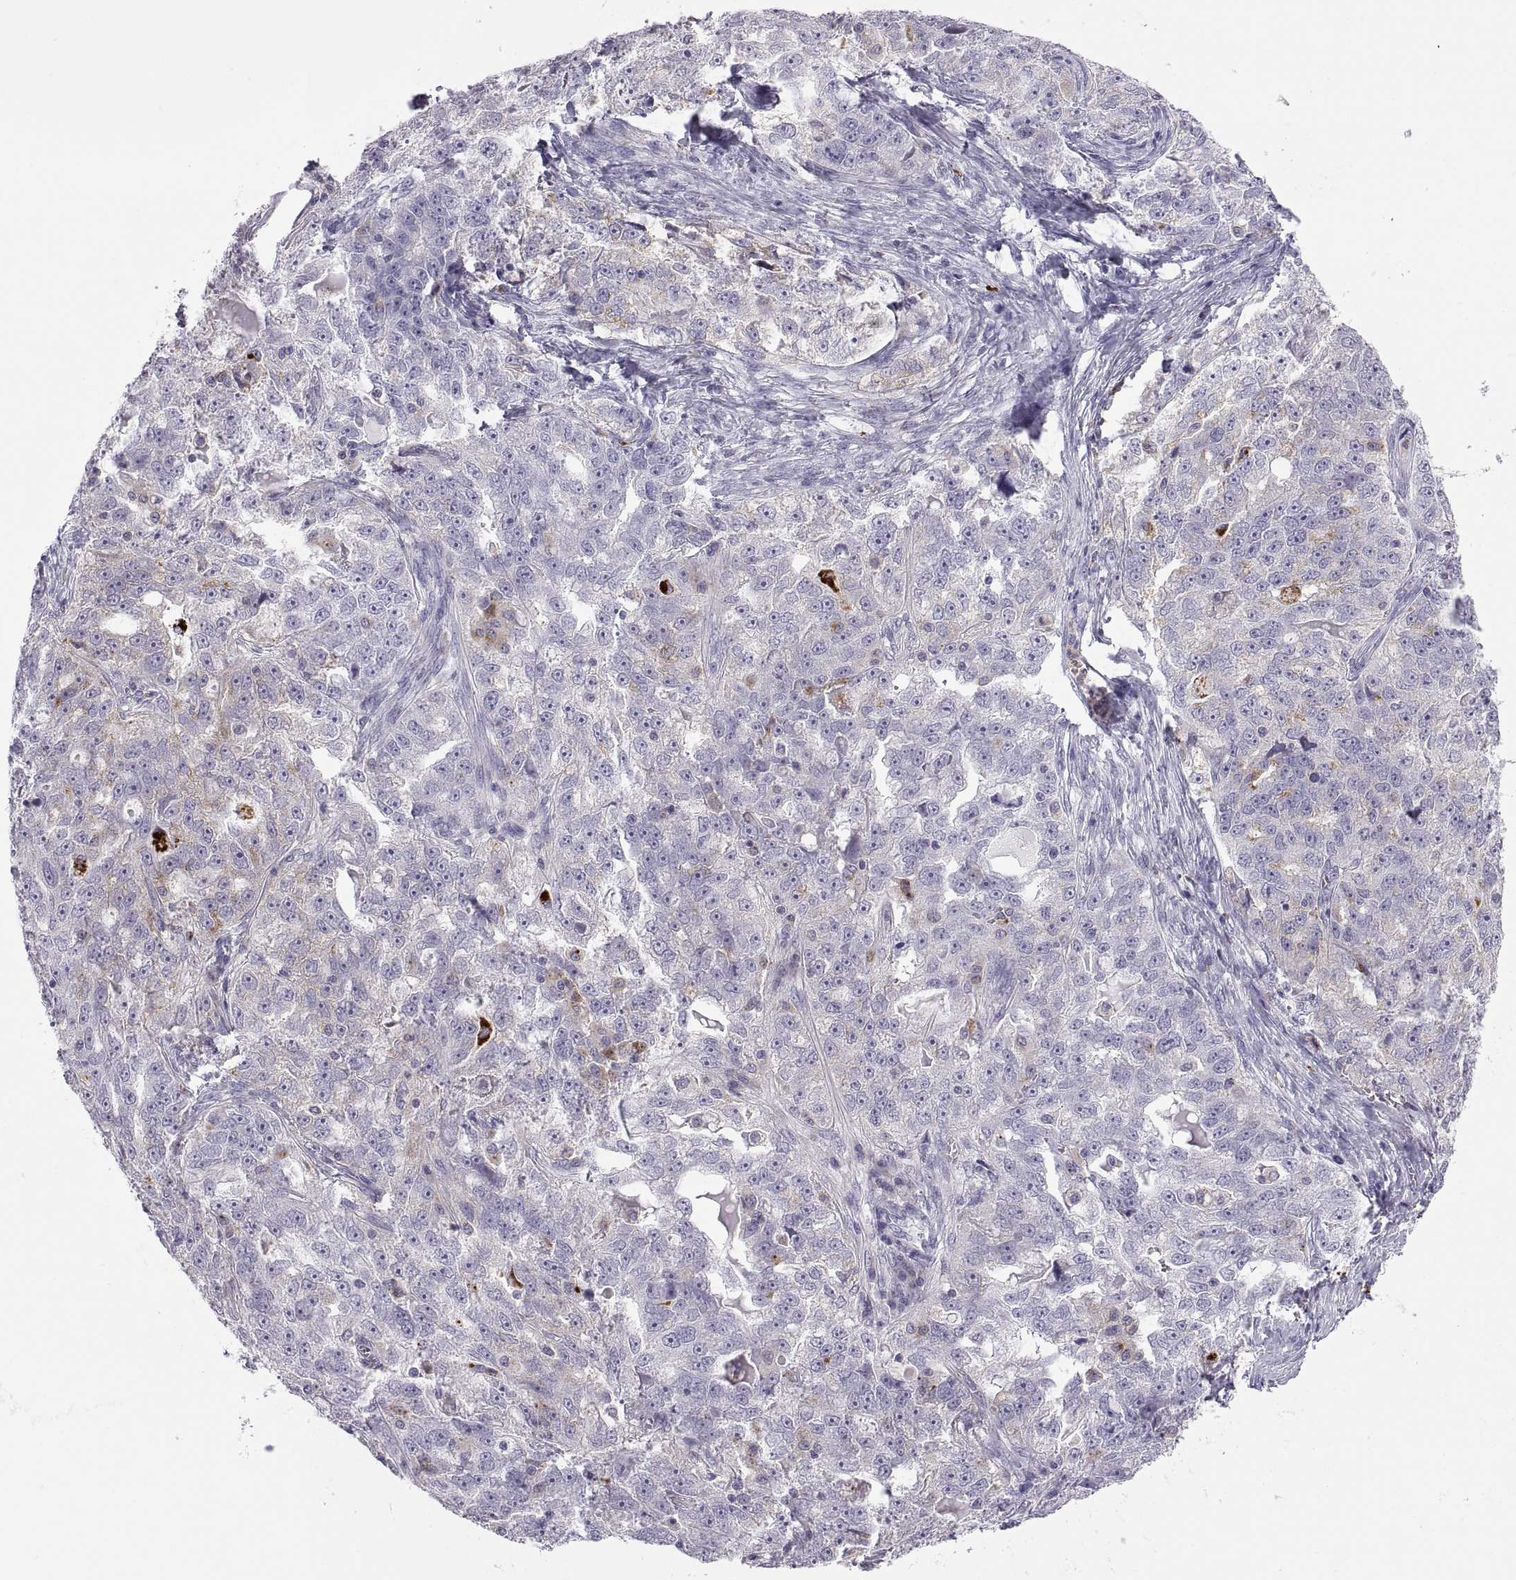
{"staining": {"intensity": "negative", "quantity": "none", "location": "none"}, "tissue": "ovarian cancer", "cell_type": "Tumor cells", "image_type": "cancer", "snomed": [{"axis": "morphology", "description": "Cystadenocarcinoma, serous, NOS"}, {"axis": "topography", "description": "Ovary"}], "caption": "Immunohistochemical staining of ovarian serous cystadenocarcinoma demonstrates no significant expression in tumor cells. (Immunohistochemistry, brightfield microscopy, high magnification).", "gene": "RGS19", "patient": {"sex": "female", "age": 51}}